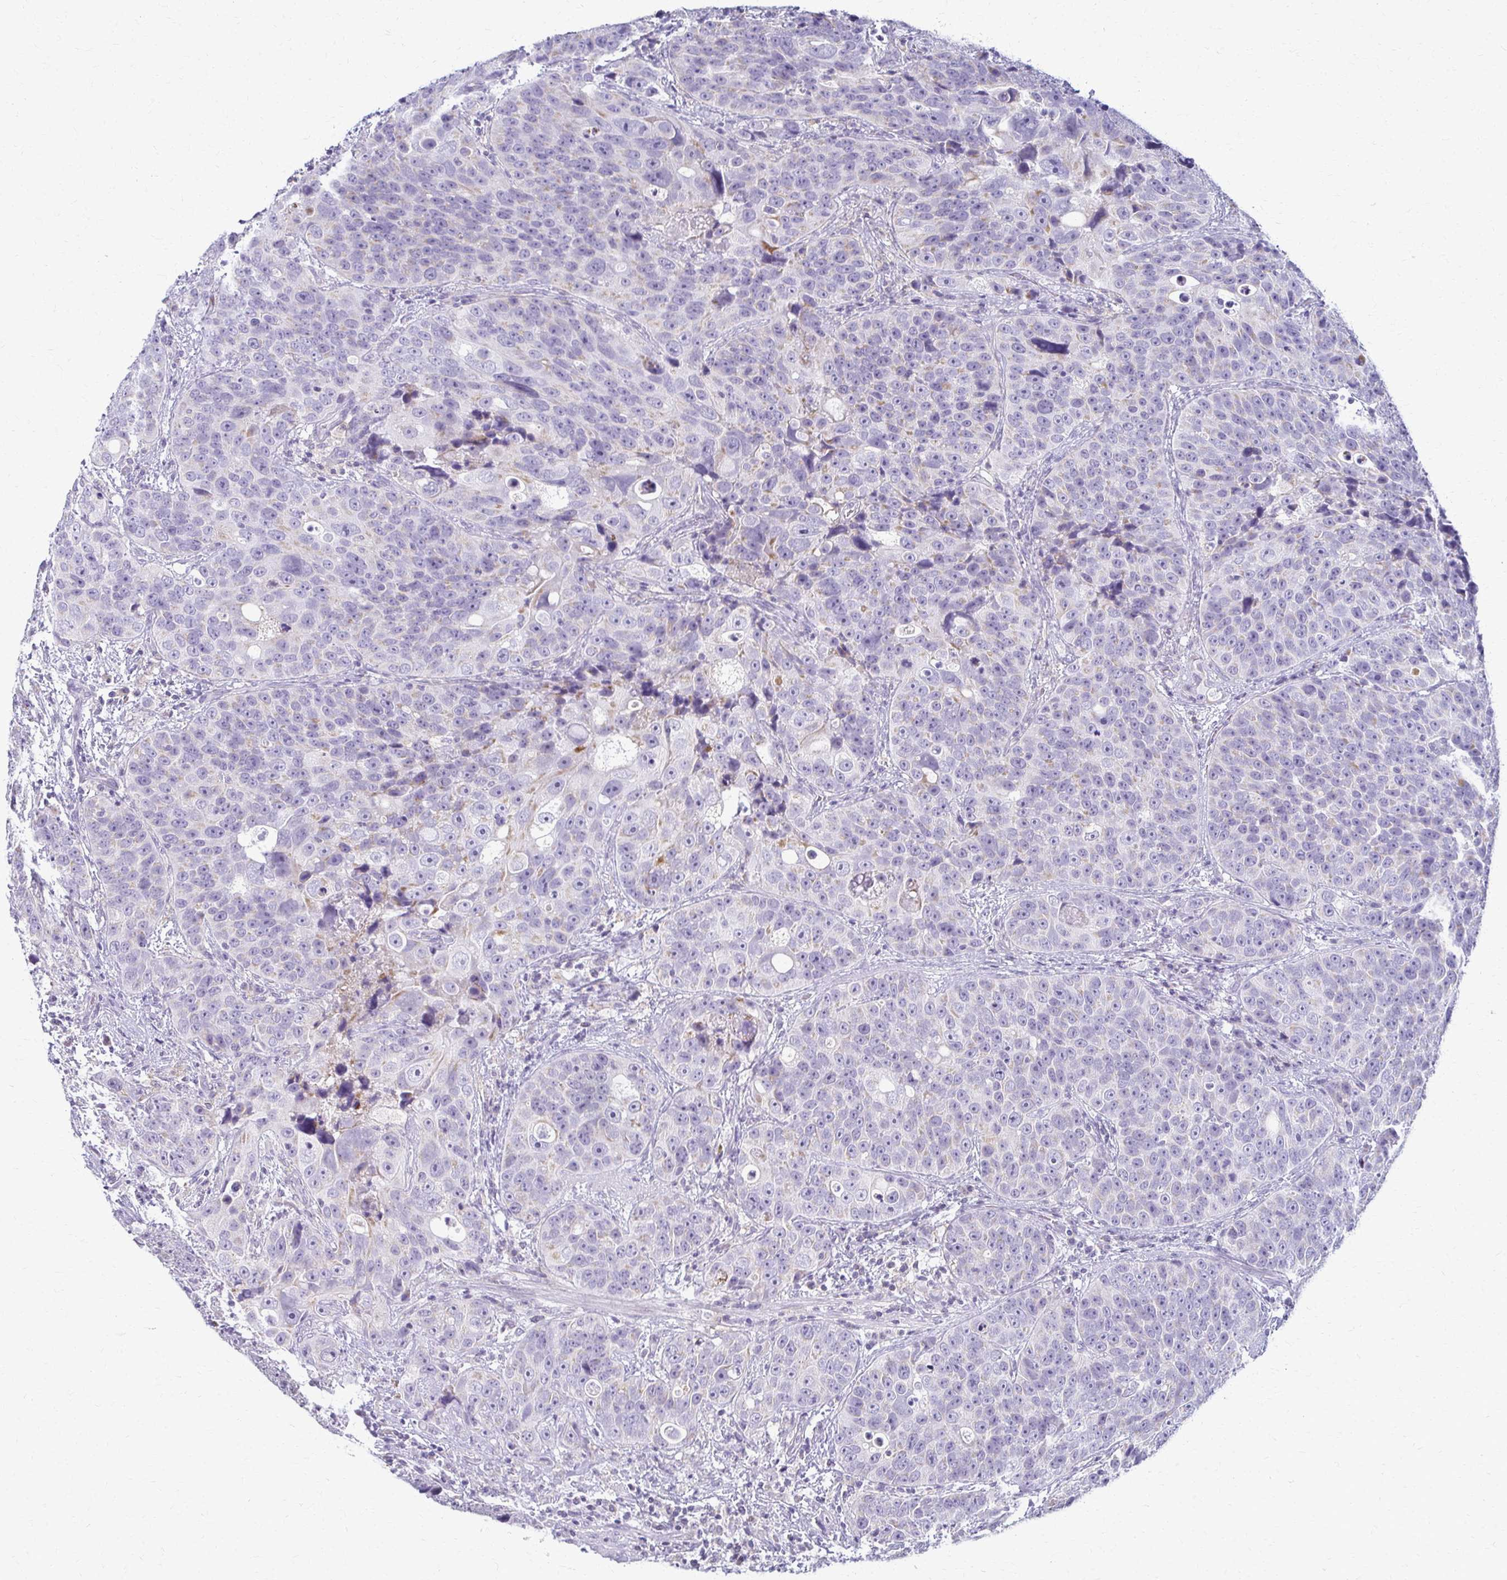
{"staining": {"intensity": "negative", "quantity": "none", "location": "none"}, "tissue": "urothelial cancer", "cell_type": "Tumor cells", "image_type": "cancer", "snomed": [{"axis": "morphology", "description": "Urothelial carcinoma, NOS"}, {"axis": "topography", "description": "Urinary bladder"}], "caption": "A micrograph of human urothelial cancer is negative for staining in tumor cells. (DAB (3,3'-diaminobenzidine) immunohistochemistry (IHC), high magnification).", "gene": "FCGR2B", "patient": {"sex": "male", "age": 52}}